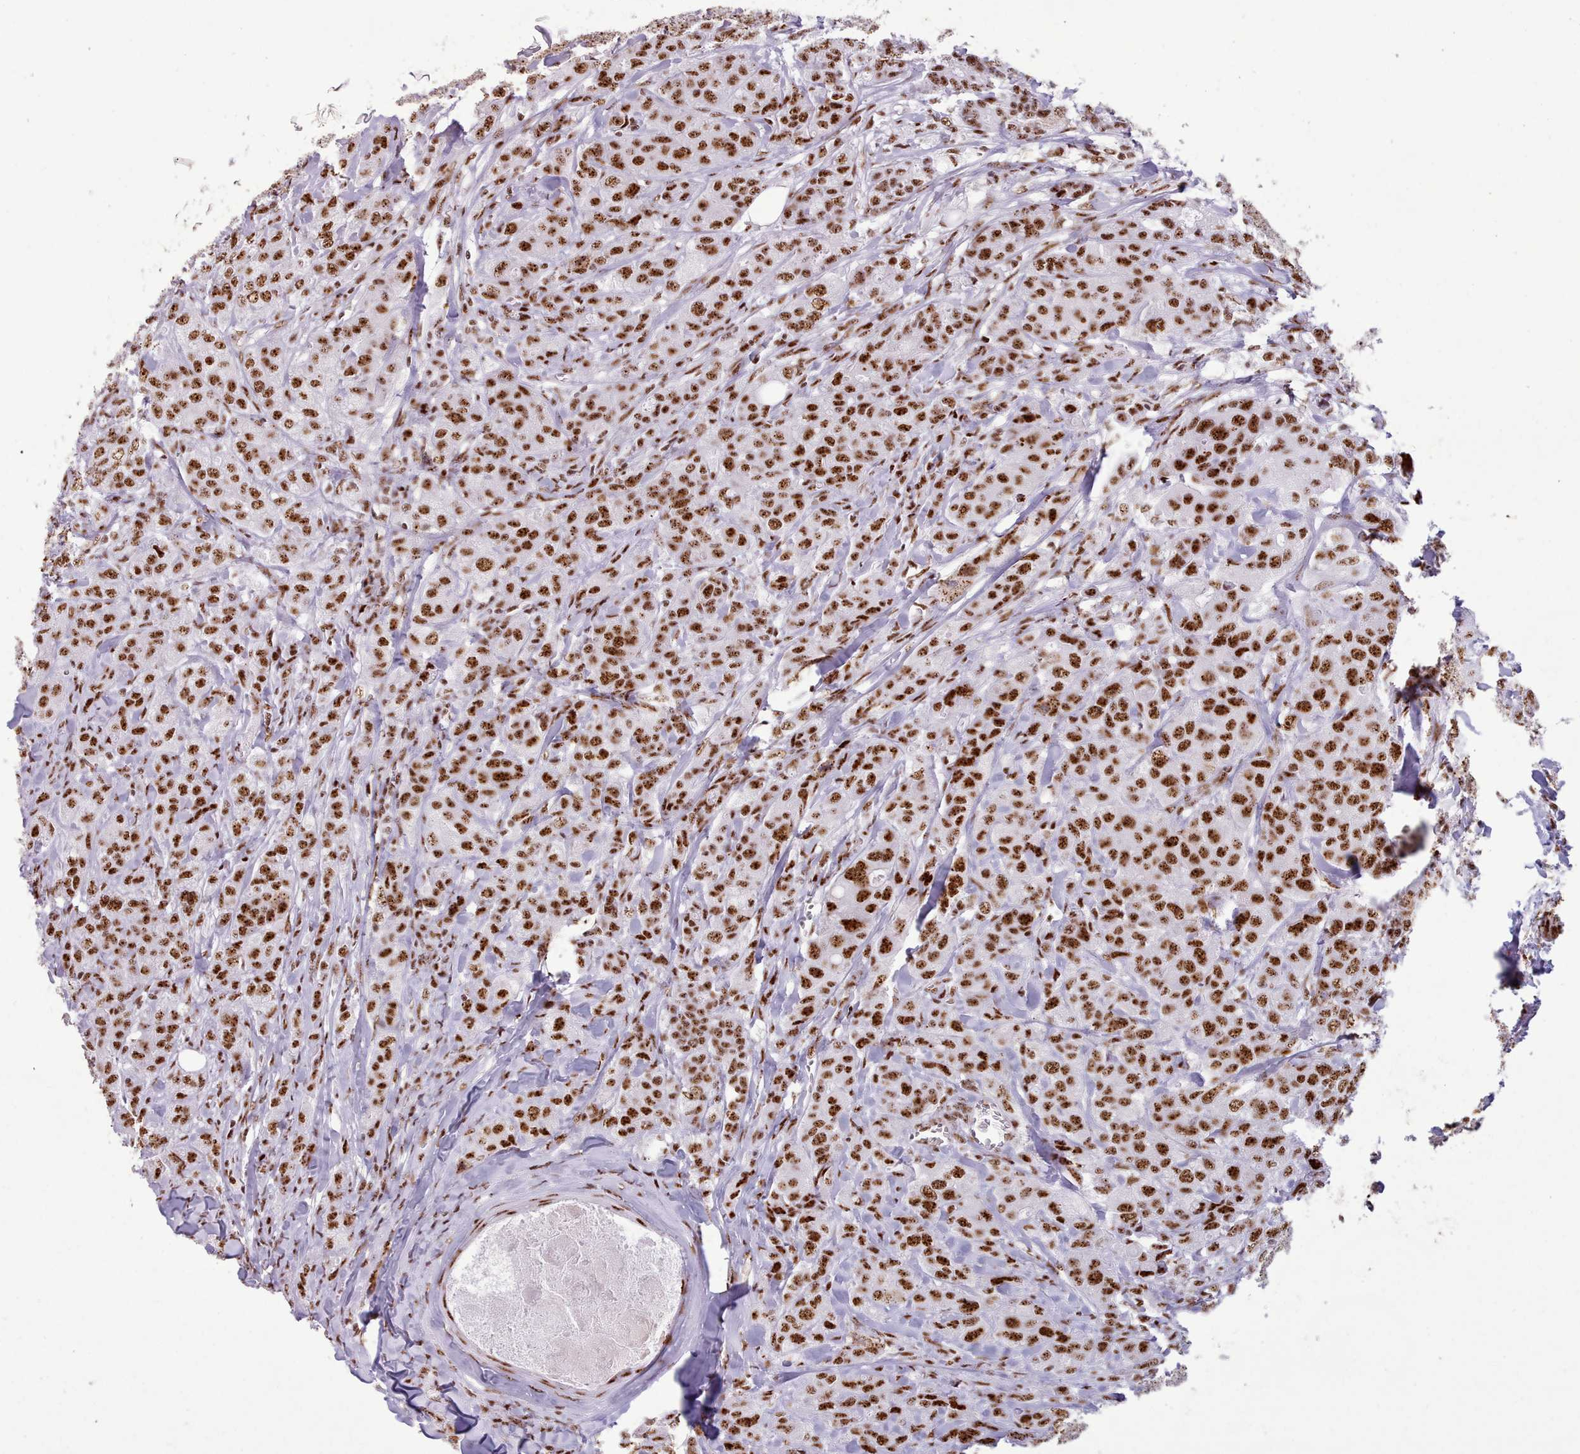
{"staining": {"intensity": "strong", "quantity": ">75%", "location": "nuclear"}, "tissue": "breast cancer", "cell_type": "Tumor cells", "image_type": "cancer", "snomed": [{"axis": "morphology", "description": "Duct carcinoma"}, {"axis": "topography", "description": "Breast"}], "caption": "Human breast infiltrating ductal carcinoma stained with a brown dye demonstrates strong nuclear positive expression in about >75% of tumor cells.", "gene": "TMEM35B", "patient": {"sex": "female", "age": 43}}